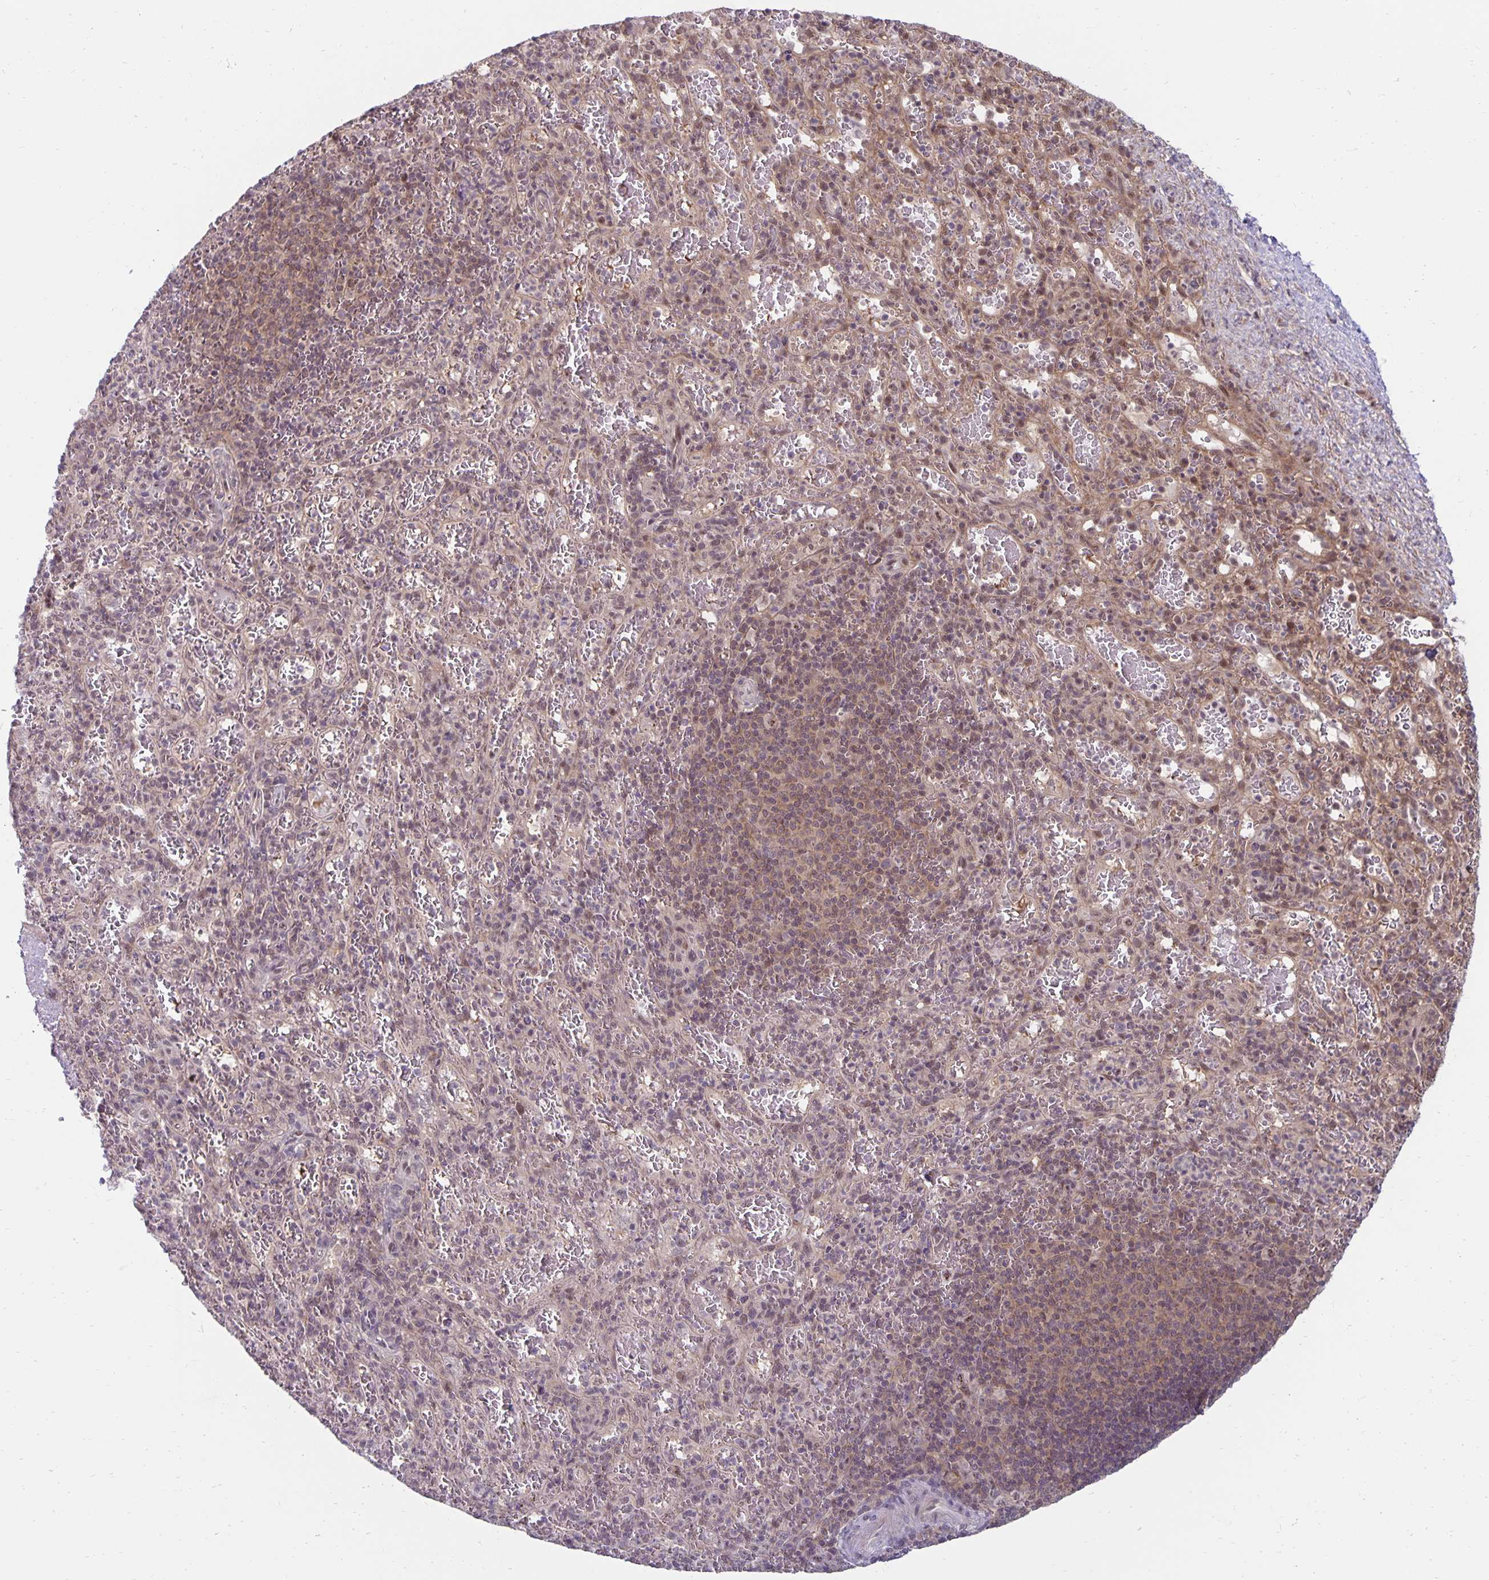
{"staining": {"intensity": "weak", "quantity": "<25%", "location": "cytoplasmic/membranous"}, "tissue": "spleen", "cell_type": "Cells in red pulp", "image_type": "normal", "snomed": [{"axis": "morphology", "description": "Normal tissue, NOS"}, {"axis": "topography", "description": "Spleen"}], "caption": "The immunohistochemistry (IHC) histopathology image has no significant staining in cells in red pulp of spleen.", "gene": "EXOC6B", "patient": {"sex": "male", "age": 57}}